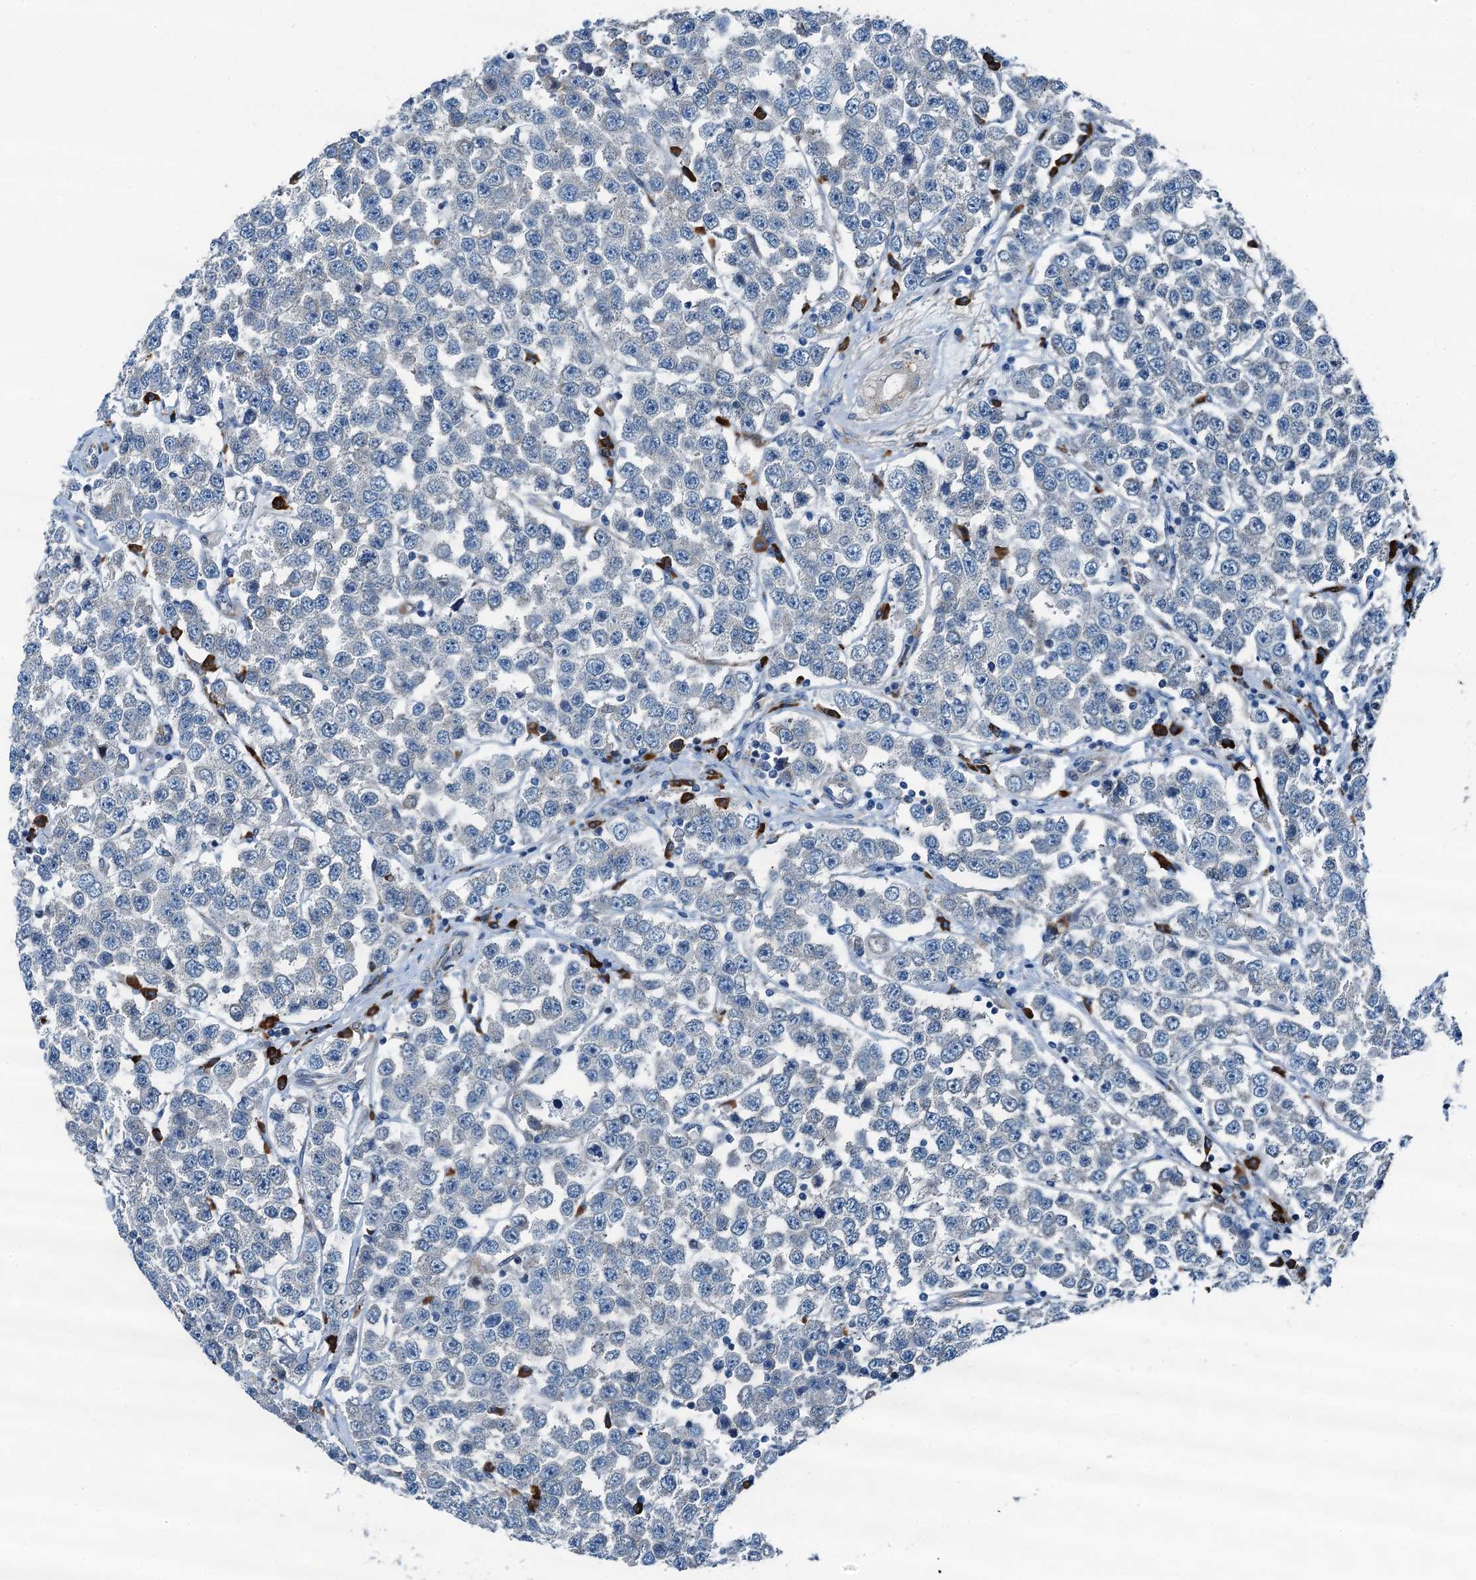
{"staining": {"intensity": "negative", "quantity": "none", "location": "none"}, "tissue": "testis cancer", "cell_type": "Tumor cells", "image_type": "cancer", "snomed": [{"axis": "morphology", "description": "Seminoma, NOS"}, {"axis": "topography", "description": "Testis"}], "caption": "A high-resolution image shows immunohistochemistry staining of testis seminoma, which reveals no significant expression in tumor cells.", "gene": "TAMALIN", "patient": {"sex": "male", "age": 28}}